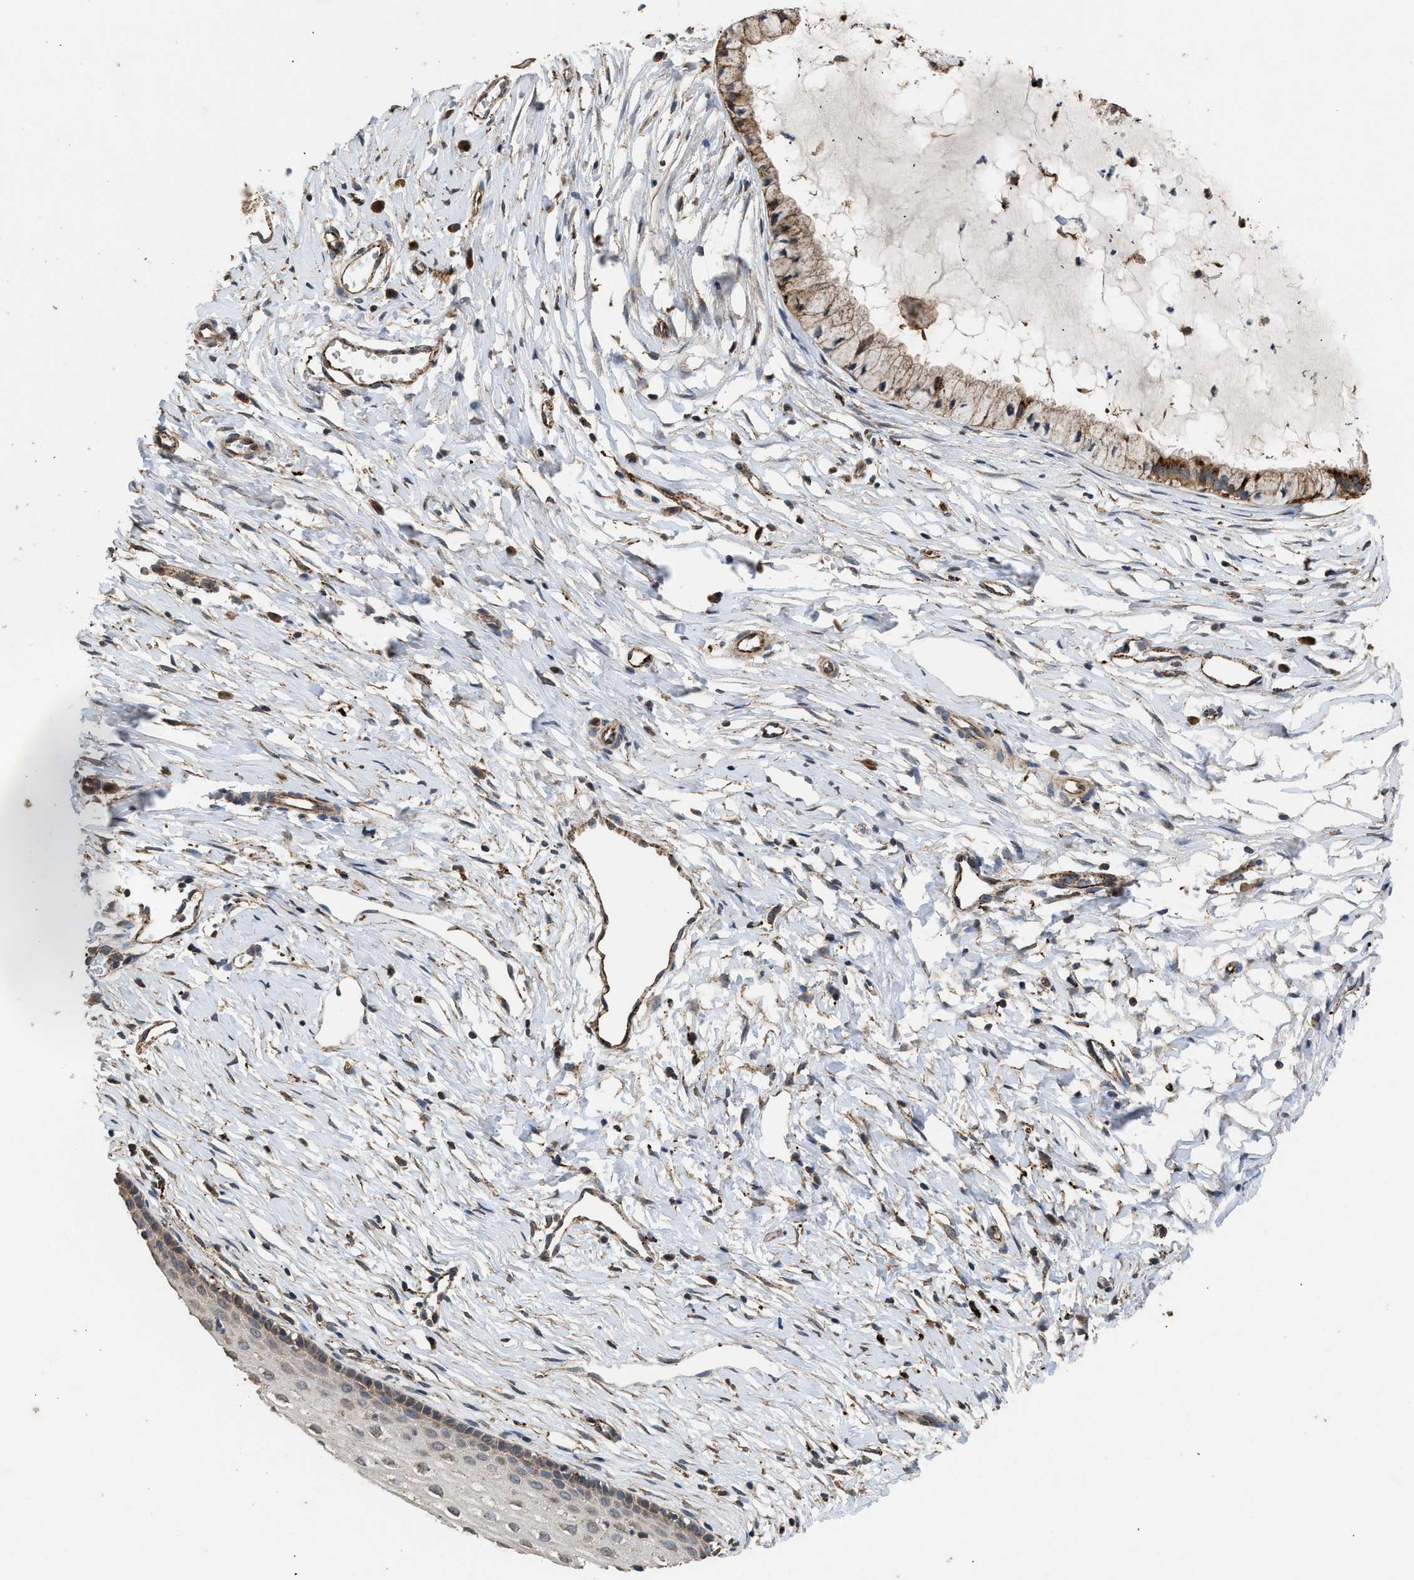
{"staining": {"intensity": "moderate", "quantity": "<25%", "location": "cytoplasmic/membranous"}, "tissue": "cervix", "cell_type": "Glandular cells", "image_type": "normal", "snomed": [{"axis": "morphology", "description": "Normal tissue, NOS"}, {"axis": "topography", "description": "Cervix"}], "caption": "Cervix was stained to show a protein in brown. There is low levels of moderate cytoplasmic/membranous expression in about <25% of glandular cells.", "gene": "CTSV", "patient": {"sex": "female", "age": 46}}